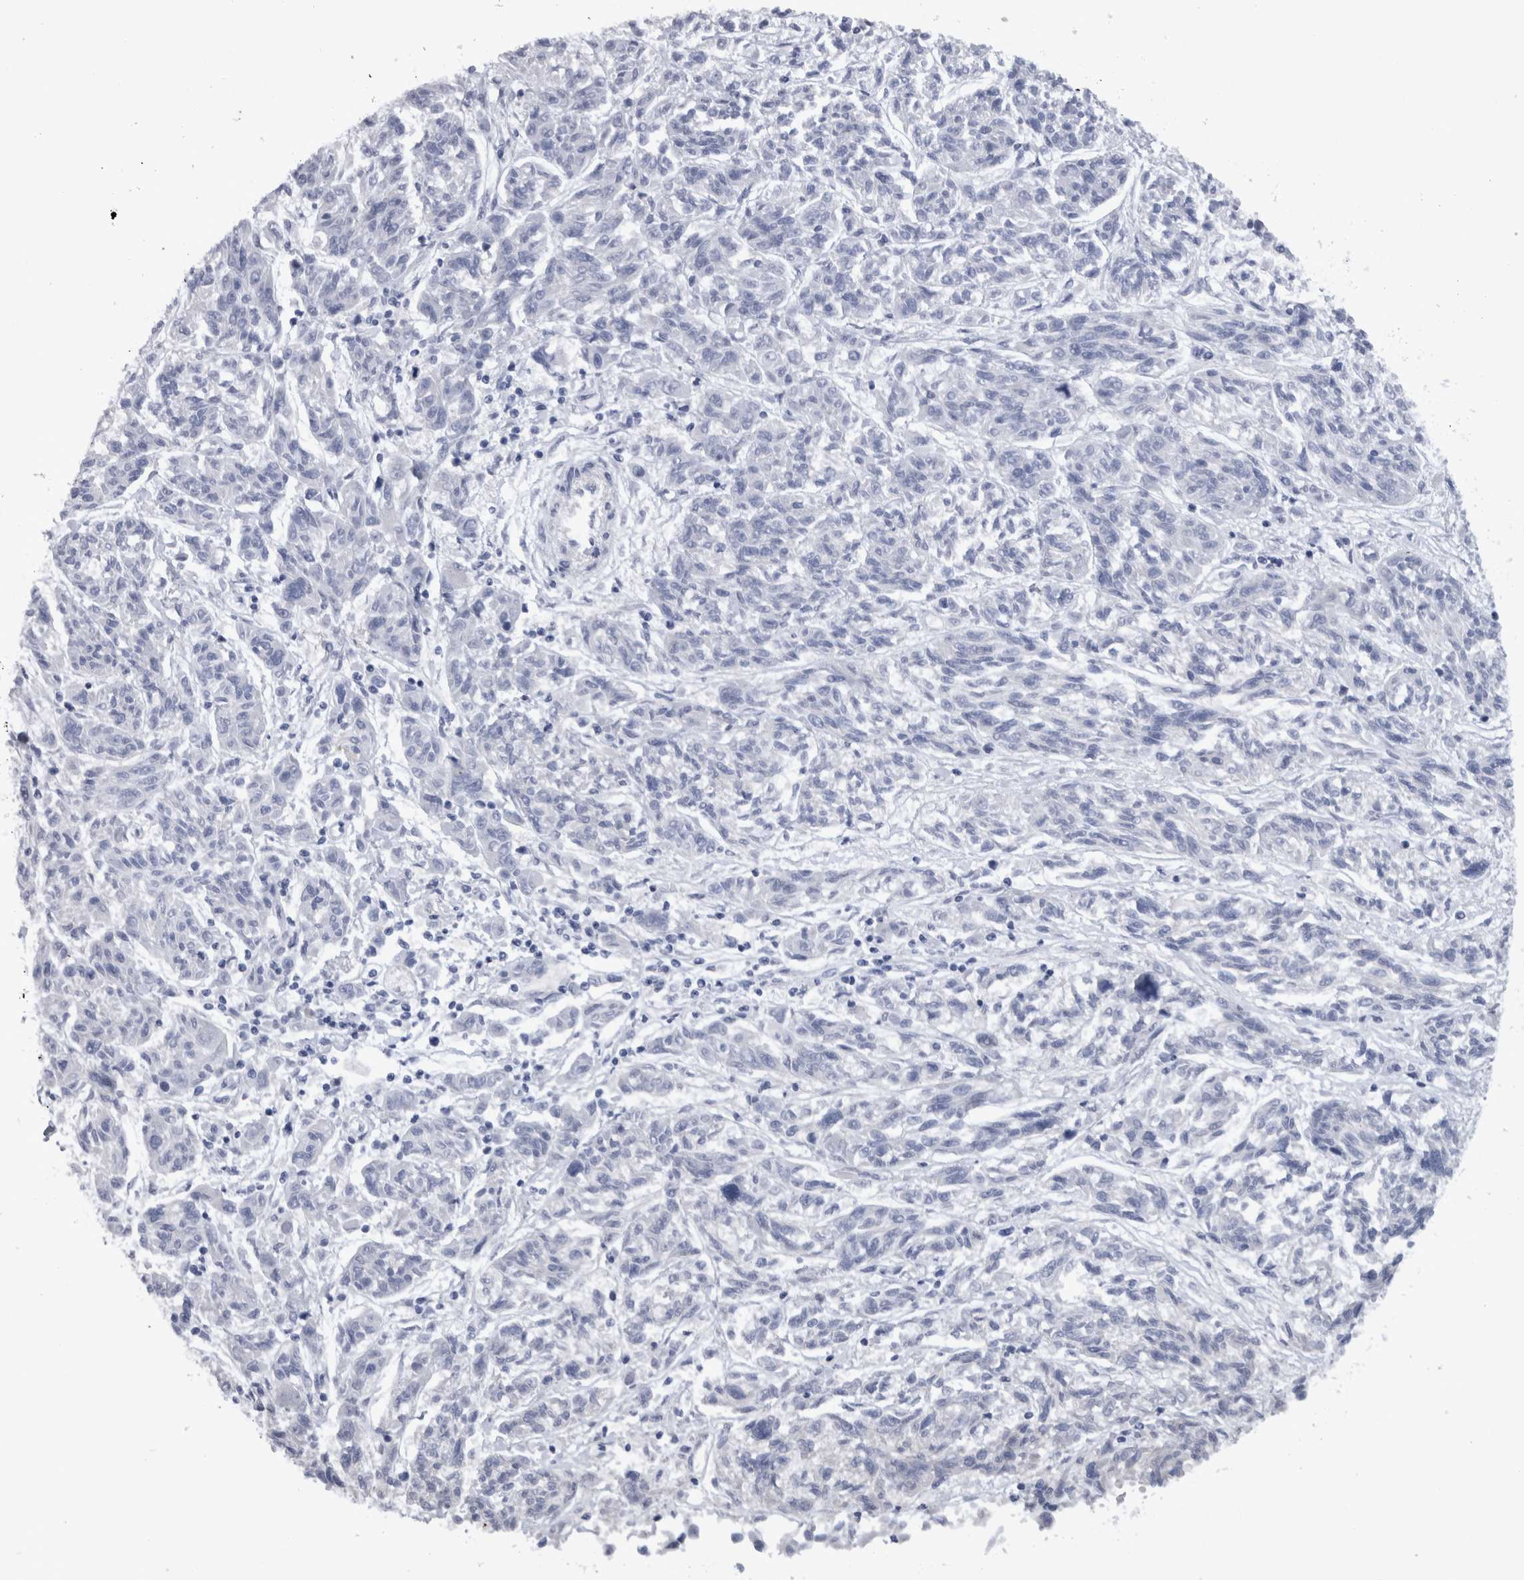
{"staining": {"intensity": "negative", "quantity": "none", "location": "none"}, "tissue": "melanoma", "cell_type": "Tumor cells", "image_type": "cancer", "snomed": [{"axis": "morphology", "description": "Malignant melanoma, NOS"}, {"axis": "topography", "description": "Skin"}], "caption": "IHC histopathology image of neoplastic tissue: human malignant melanoma stained with DAB (3,3'-diaminobenzidine) shows no significant protein positivity in tumor cells.", "gene": "PAX5", "patient": {"sex": "male", "age": 53}}